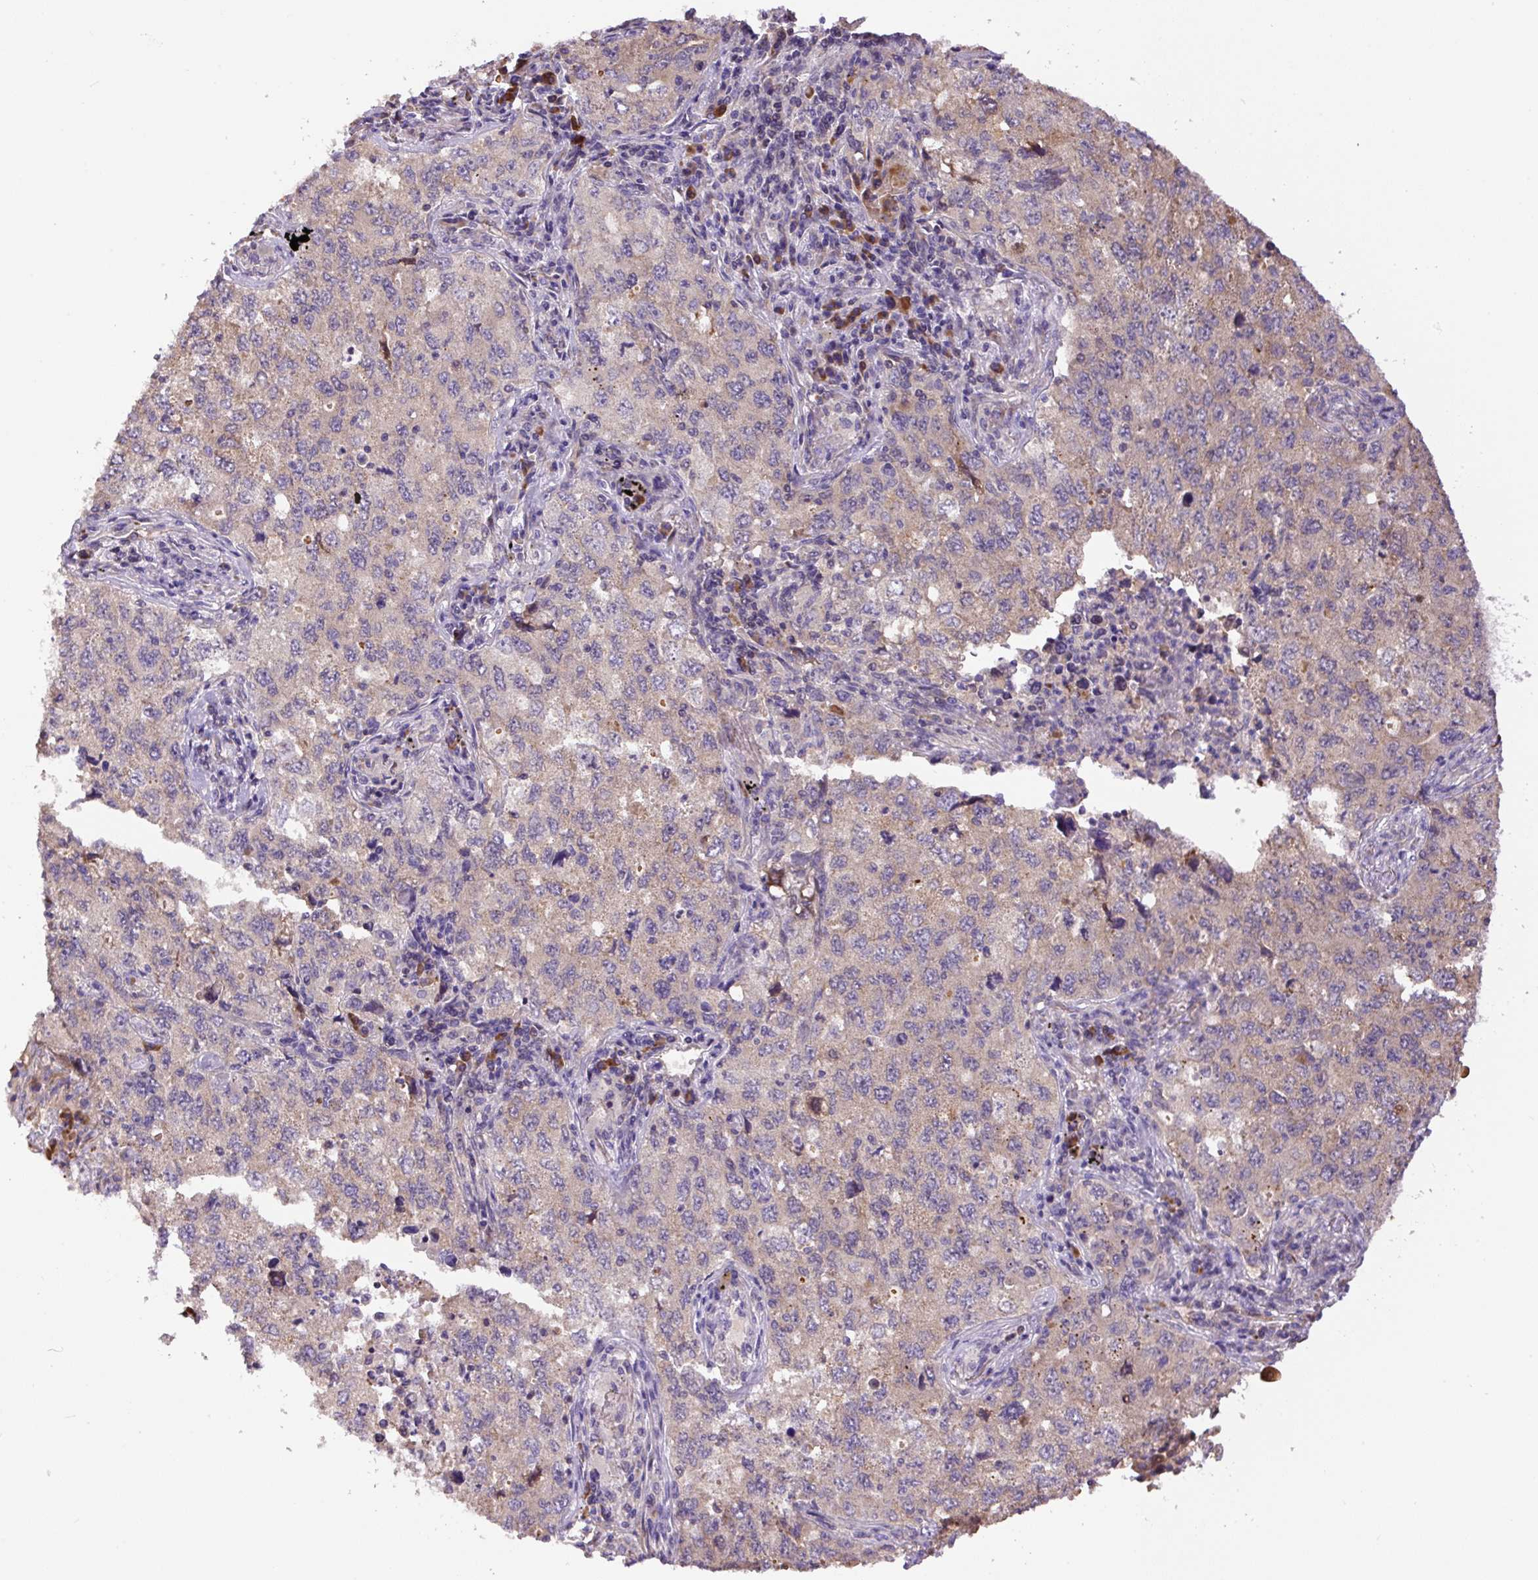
{"staining": {"intensity": "weak", "quantity": "25%-75%", "location": "cytoplasmic/membranous"}, "tissue": "lung cancer", "cell_type": "Tumor cells", "image_type": "cancer", "snomed": [{"axis": "morphology", "description": "Adenocarcinoma, NOS"}, {"axis": "topography", "description": "Lung"}], "caption": "Immunohistochemical staining of human lung cancer reveals low levels of weak cytoplasmic/membranous positivity in about 25%-75% of tumor cells.", "gene": "PPME1", "patient": {"sex": "female", "age": 57}}